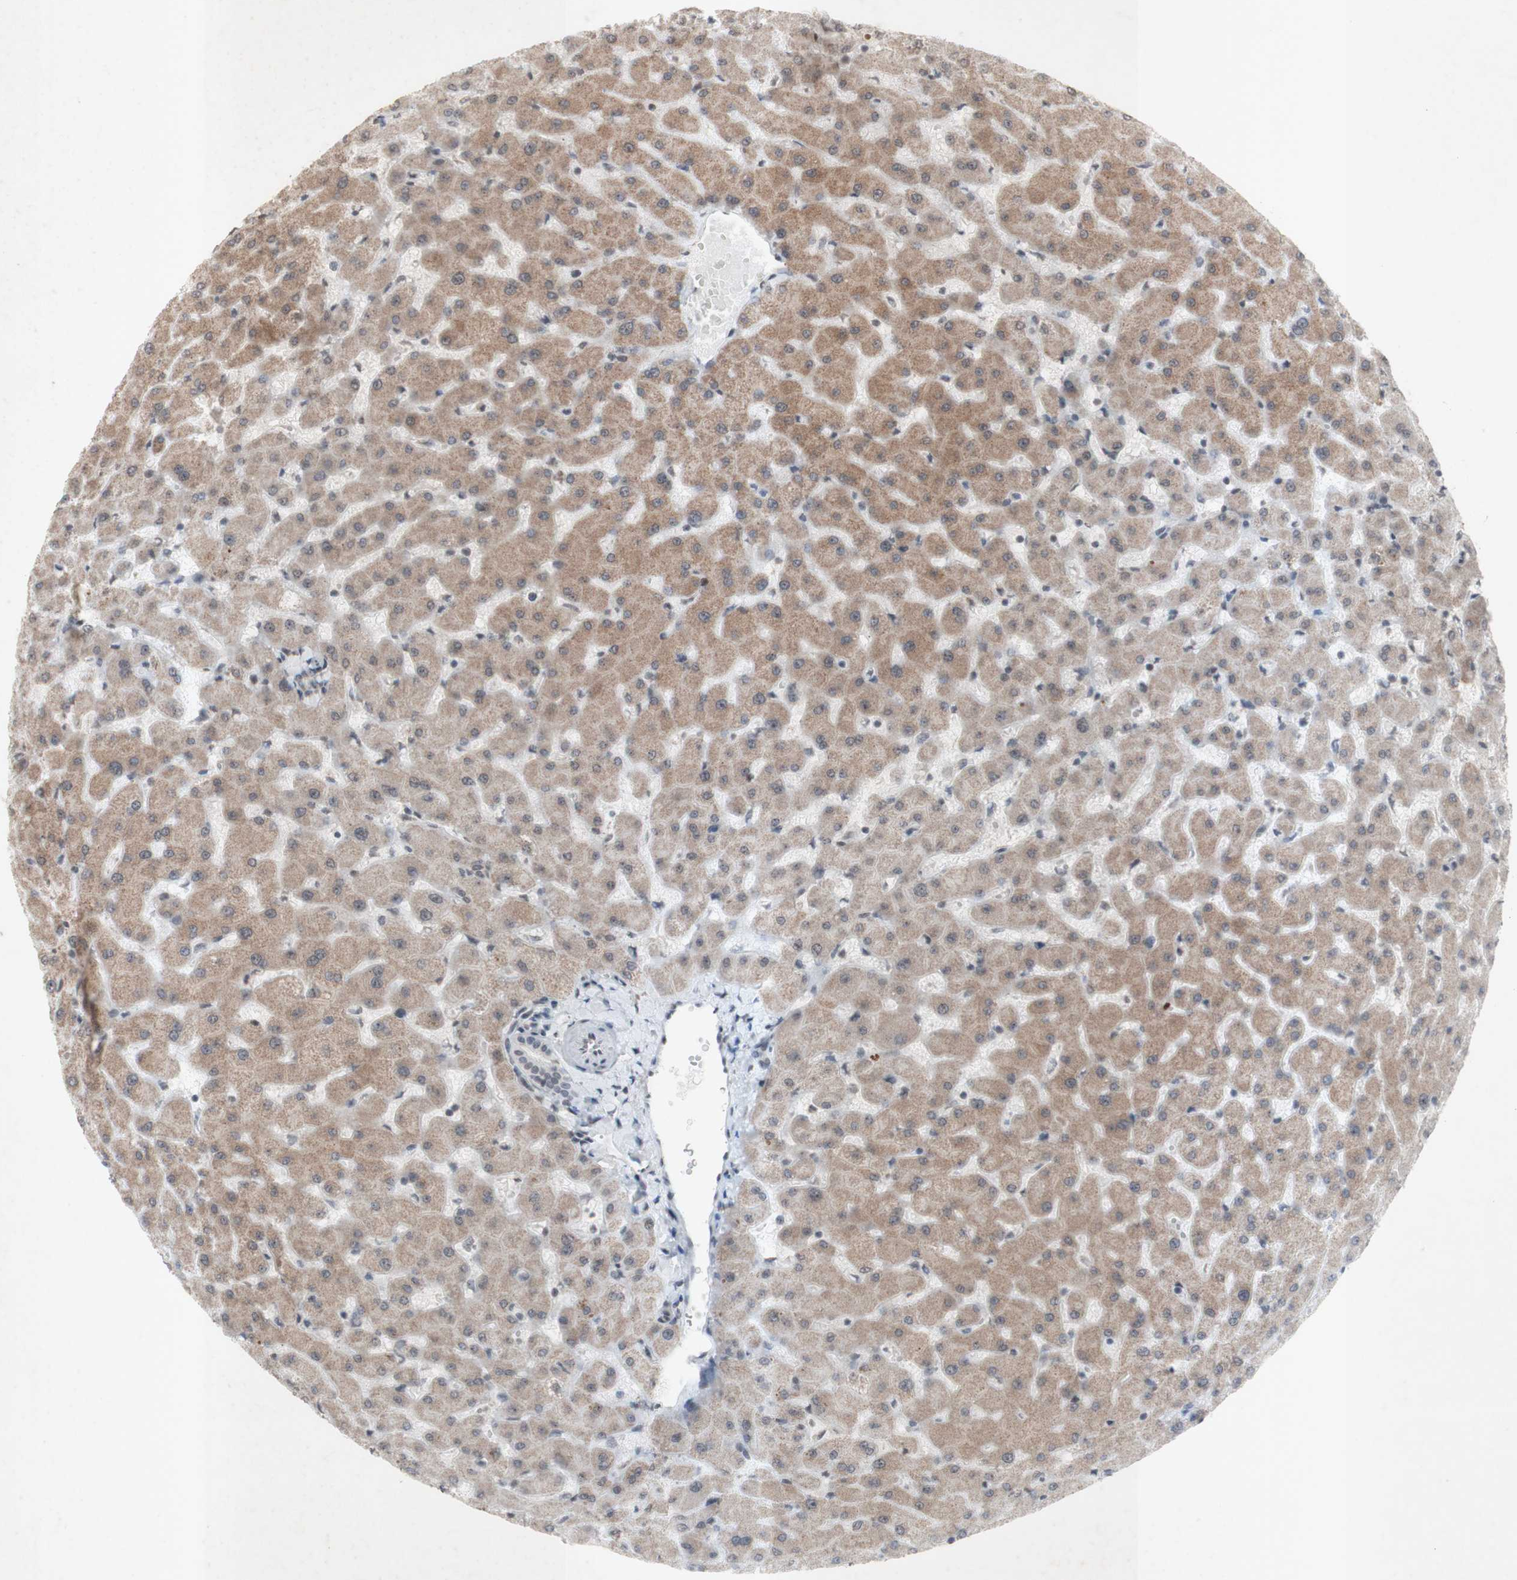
{"staining": {"intensity": "negative", "quantity": "none", "location": "none"}, "tissue": "liver", "cell_type": "Cholangiocytes", "image_type": "normal", "snomed": [{"axis": "morphology", "description": "Normal tissue, NOS"}, {"axis": "topography", "description": "Liver"}], "caption": "This is an IHC photomicrograph of benign human liver. There is no staining in cholangiocytes.", "gene": "CENPB", "patient": {"sex": "female", "age": 63}}